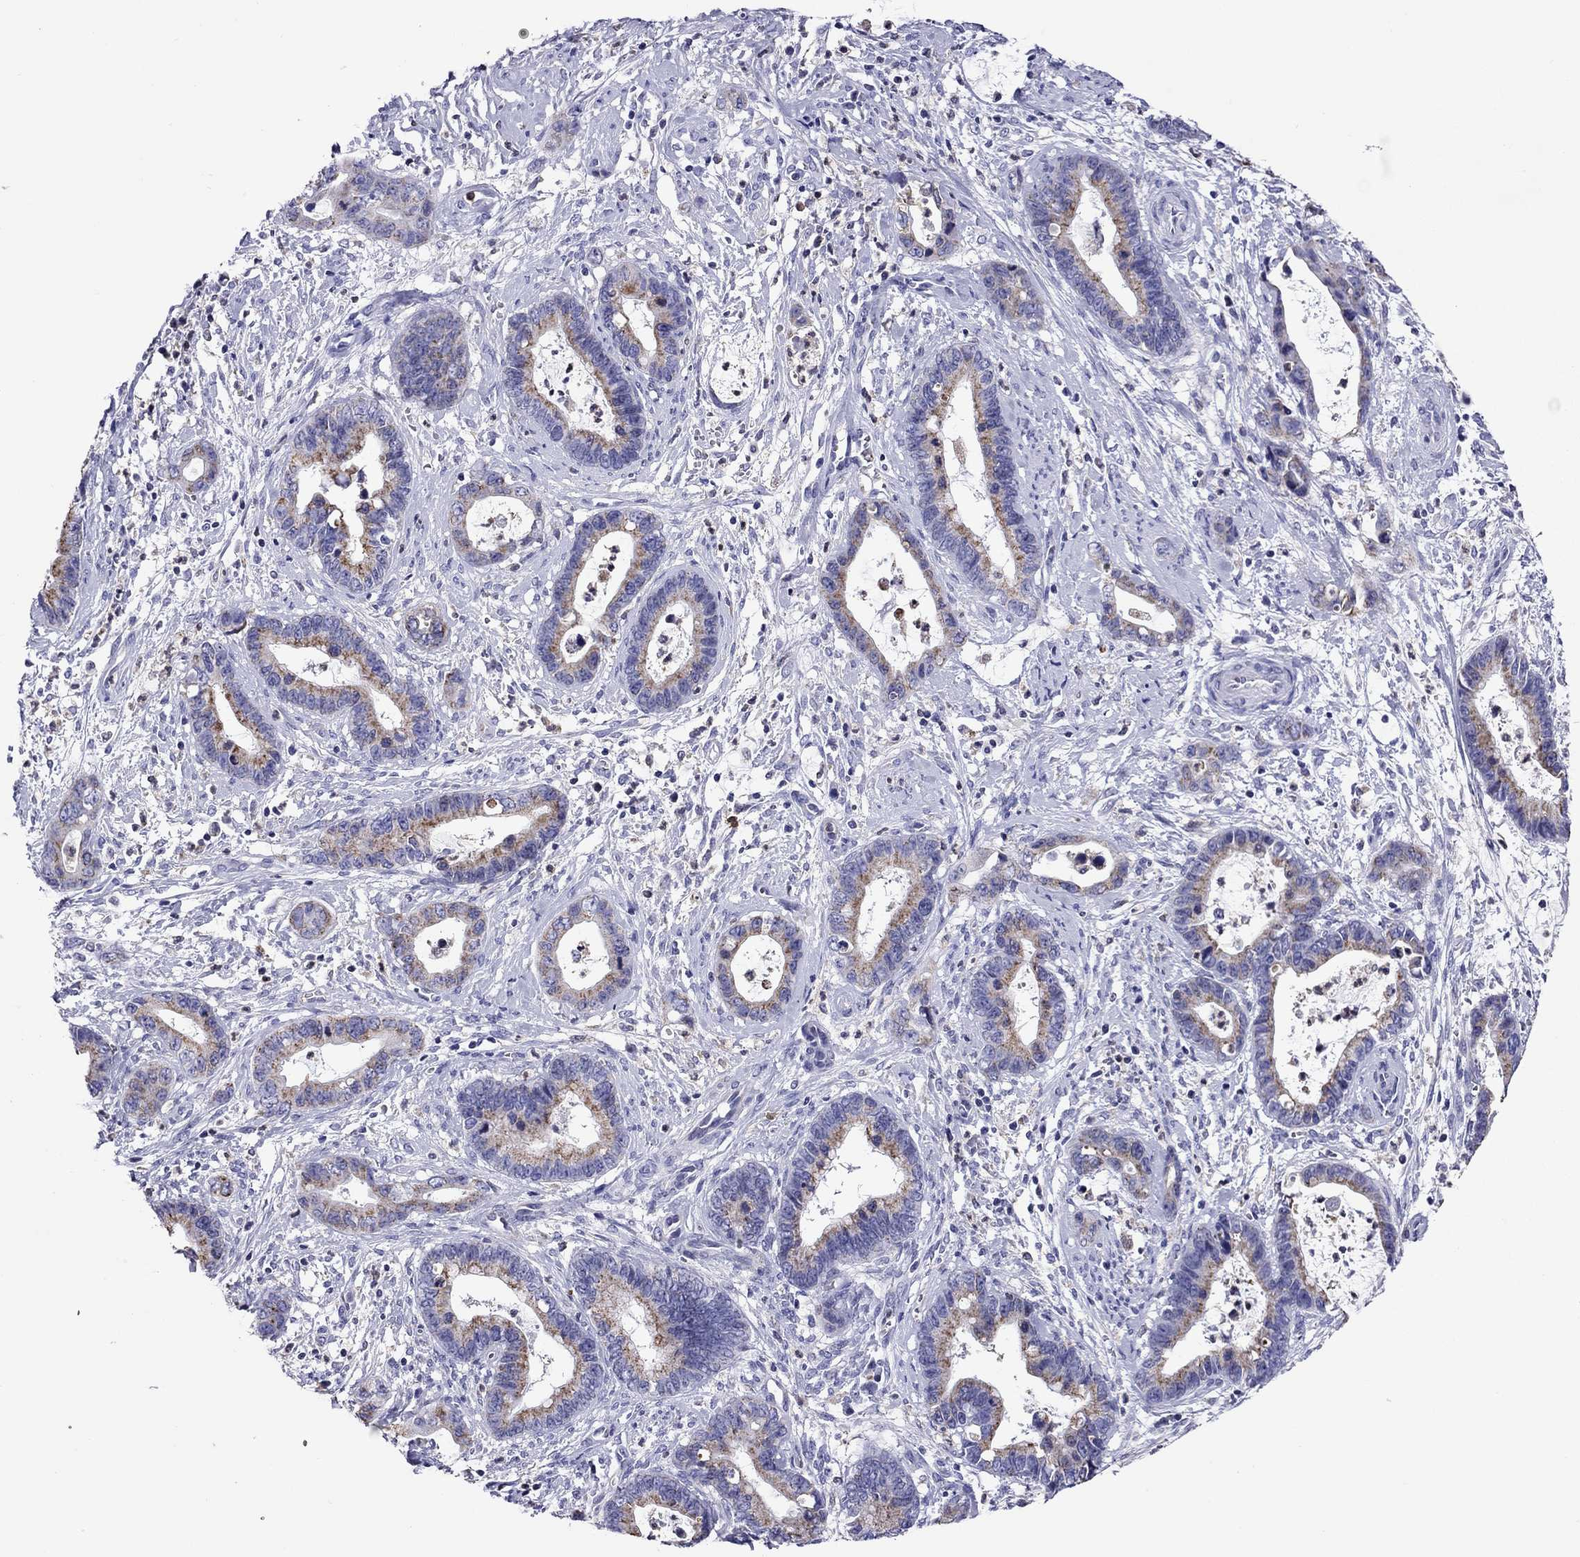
{"staining": {"intensity": "moderate", "quantity": "<25%", "location": "cytoplasmic/membranous"}, "tissue": "cervical cancer", "cell_type": "Tumor cells", "image_type": "cancer", "snomed": [{"axis": "morphology", "description": "Adenocarcinoma, NOS"}, {"axis": "topography", "description": "Cervix"}], "caption": "High-power microscopy captured an immunohistochemistry (IHC) photomicrograph of cervical cancer (adenocarcinoma), revealing moderate cytoplasmic/membranous expression in approximately <25% of tumor cells.", "gene": "SCG2", "patient": {"sex": "female", "age": 44}}